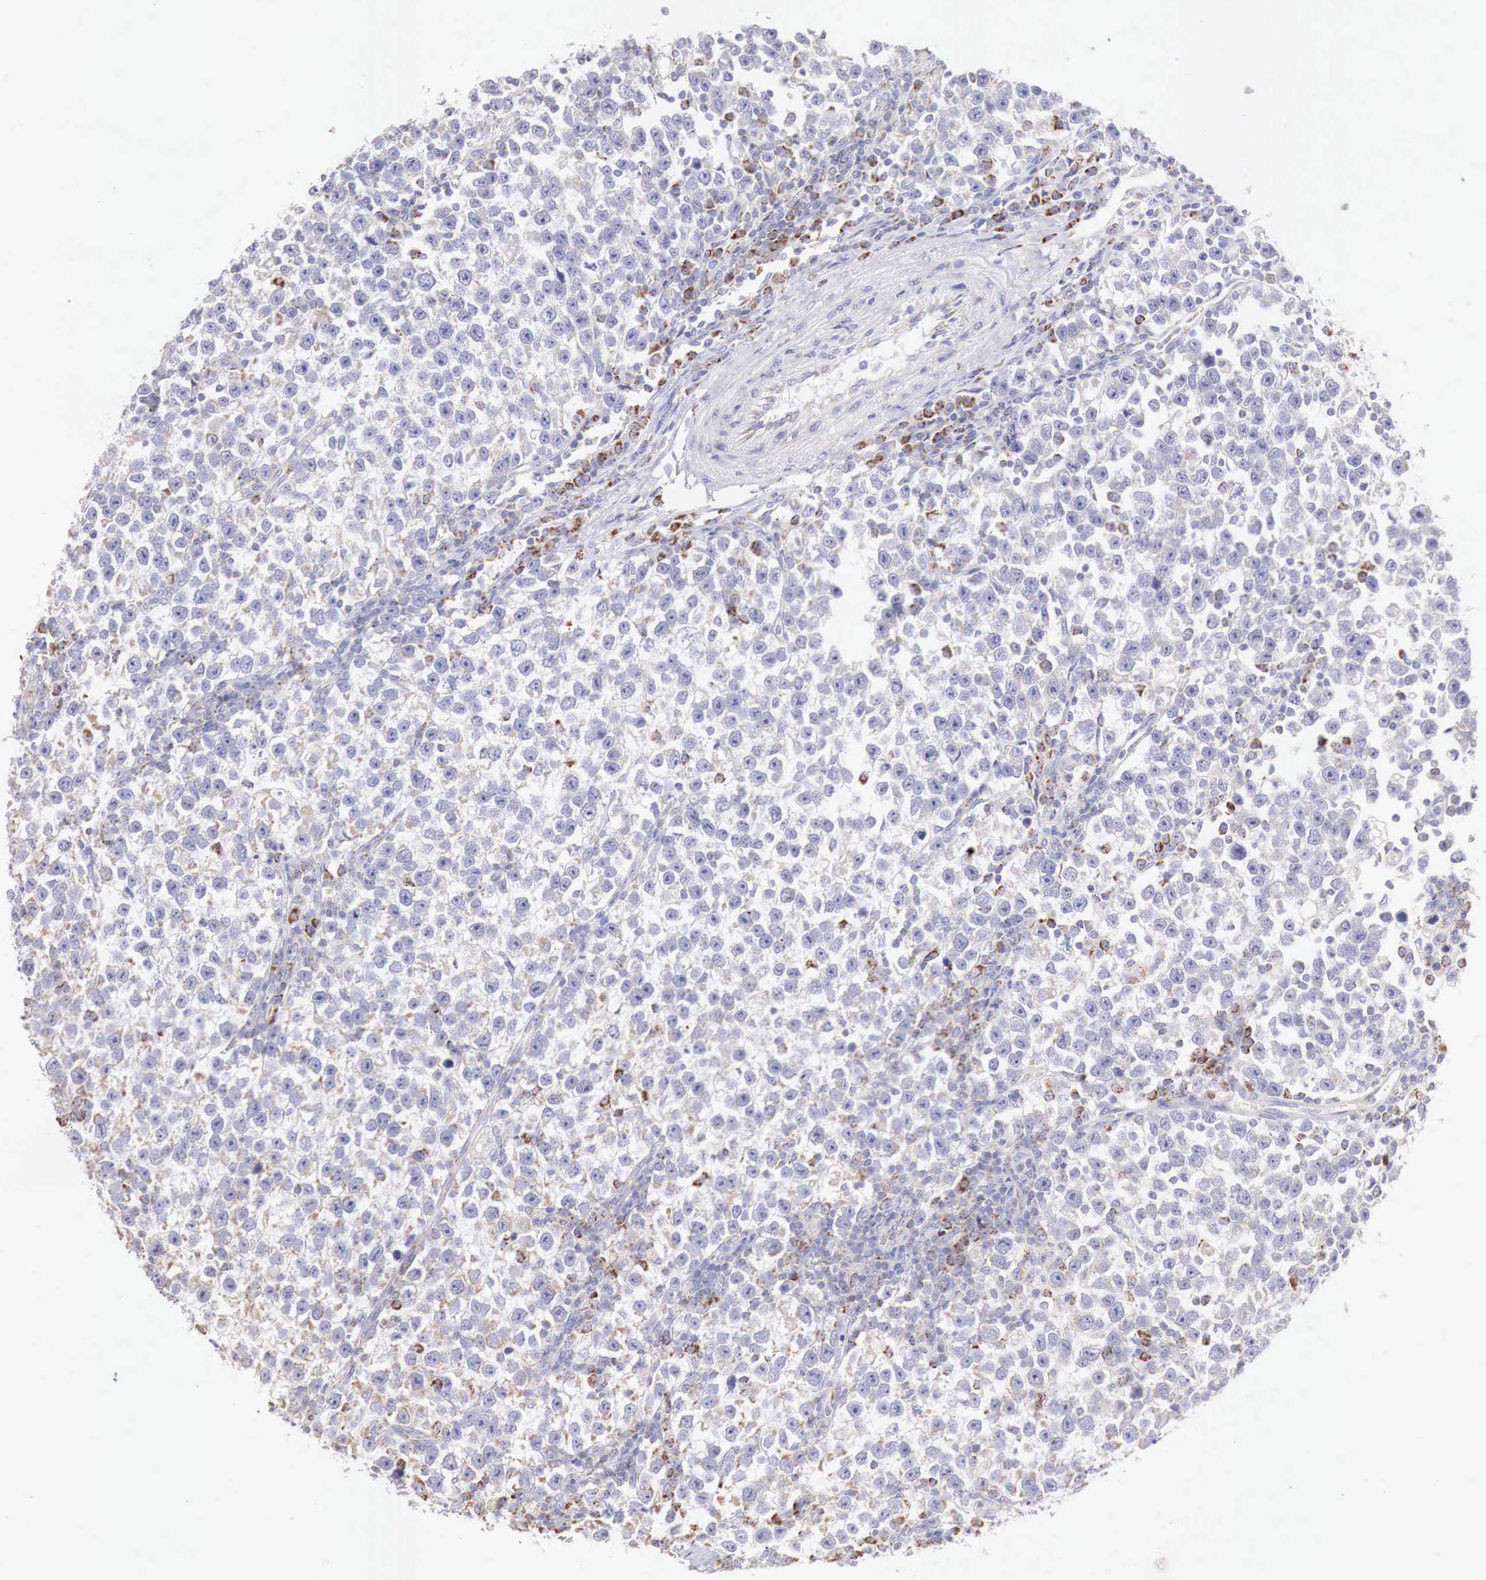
{"staining": {"intensity": "negative", "quantity": "none", "location": "none"}, "tissue": "testis cancer", "cell_type": "Tumor cells", "image_type": "cancer", "snomed": [{"axis": "morphology", "description": "Seminoma, NOS"}, {"axis": "topography", "description": "Testis"}], "caption": "Seminoma (testis) was stained to show a protein in brown. There is no significant positivity in tumor cells. (Brightfield microscopy of DAB immunohistochemistry at high magnification).", "gene": "IDH3G", "patient": {"sex": "male", "age": 43}}